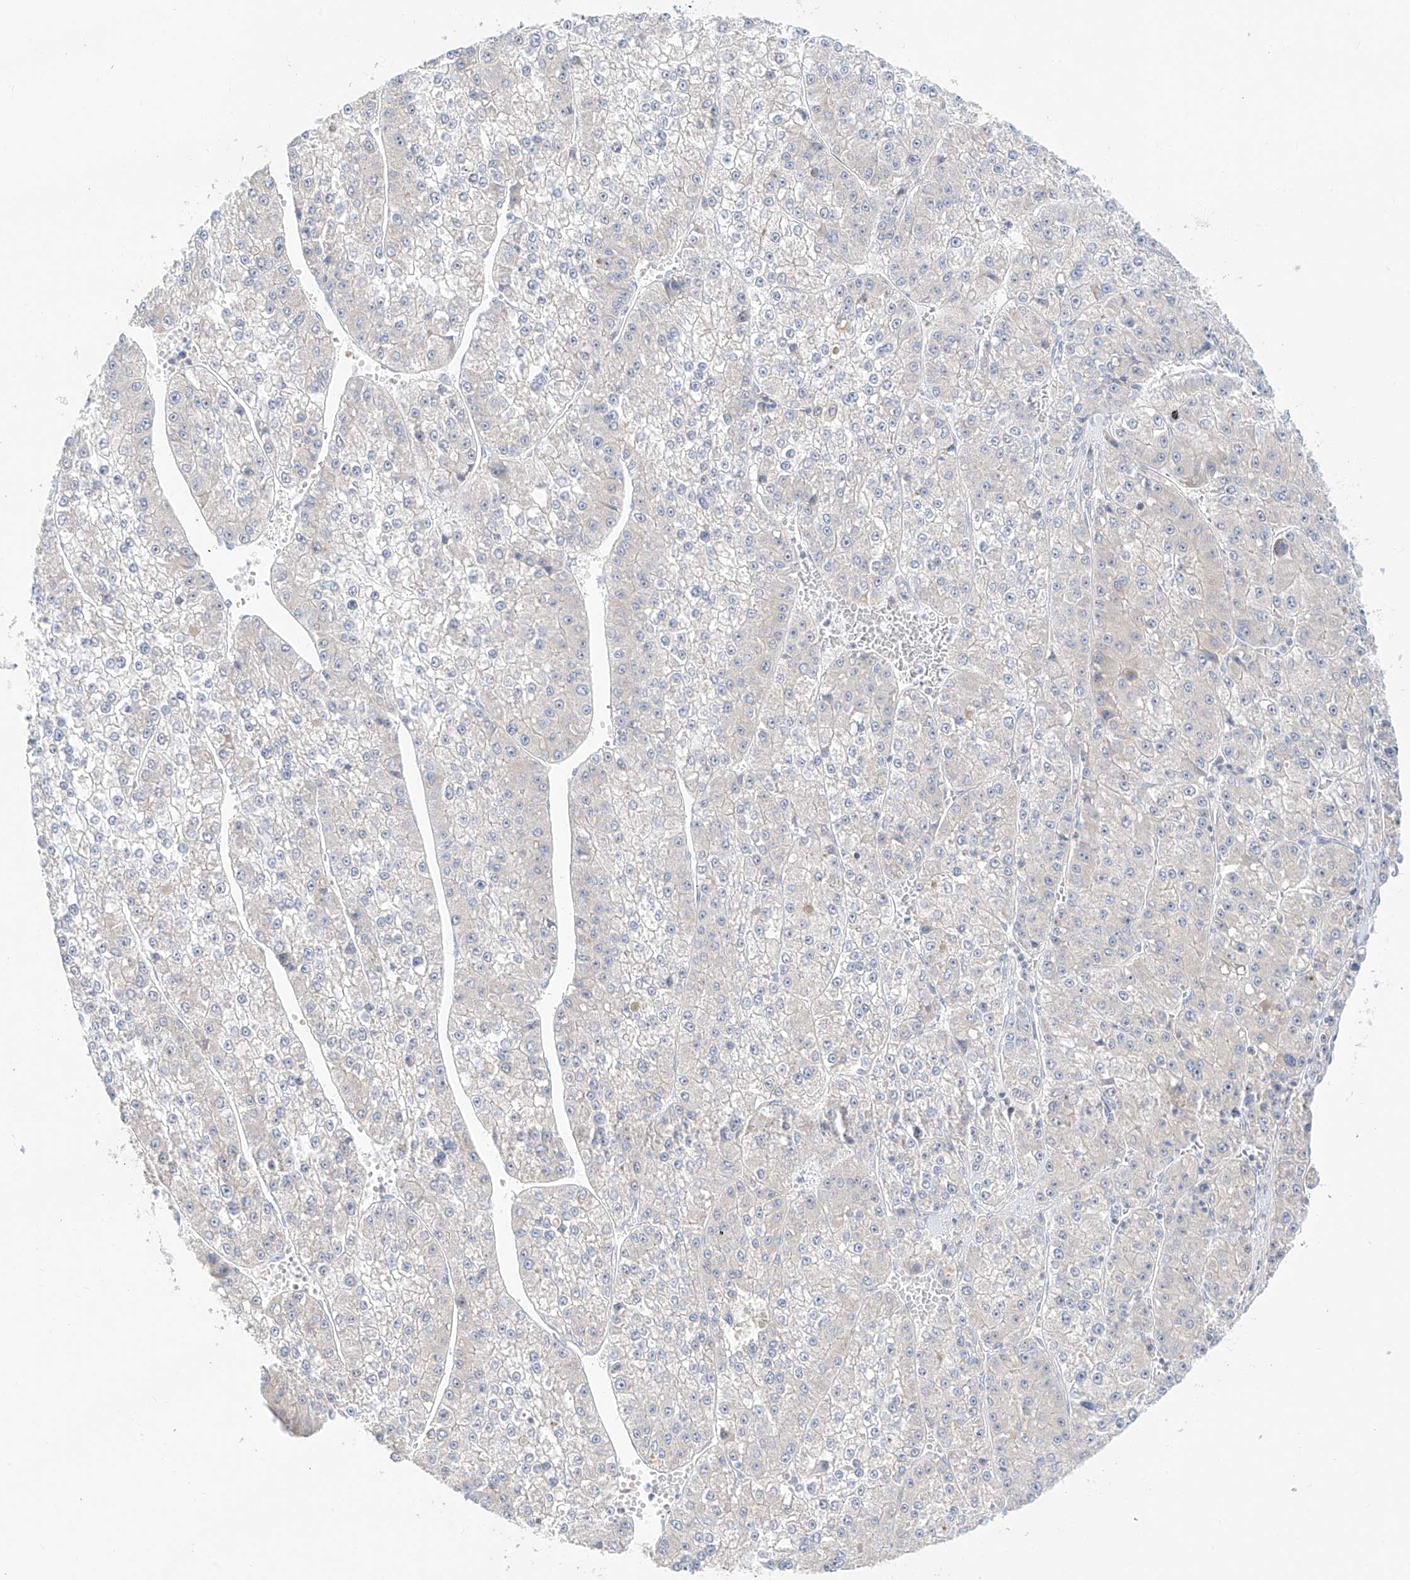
{"staining": {"intensity": "negative", "quantity": "none", "location": "none"}, "tissue": "liver cancer", "cell_type": "Tumor cells", "image_type": "cancer", "snomed": [{"axis": "morphology", "description": "Carcinoma, Hepatocellular, NOS"}, {"axis": "topography", "description": "Liver"}], "caption": "Tumor cells show no significant expression in liver hepatocellular carcinoma.", "gene": "SYTL3", "patient": {"sex": "female", "age": 73}}